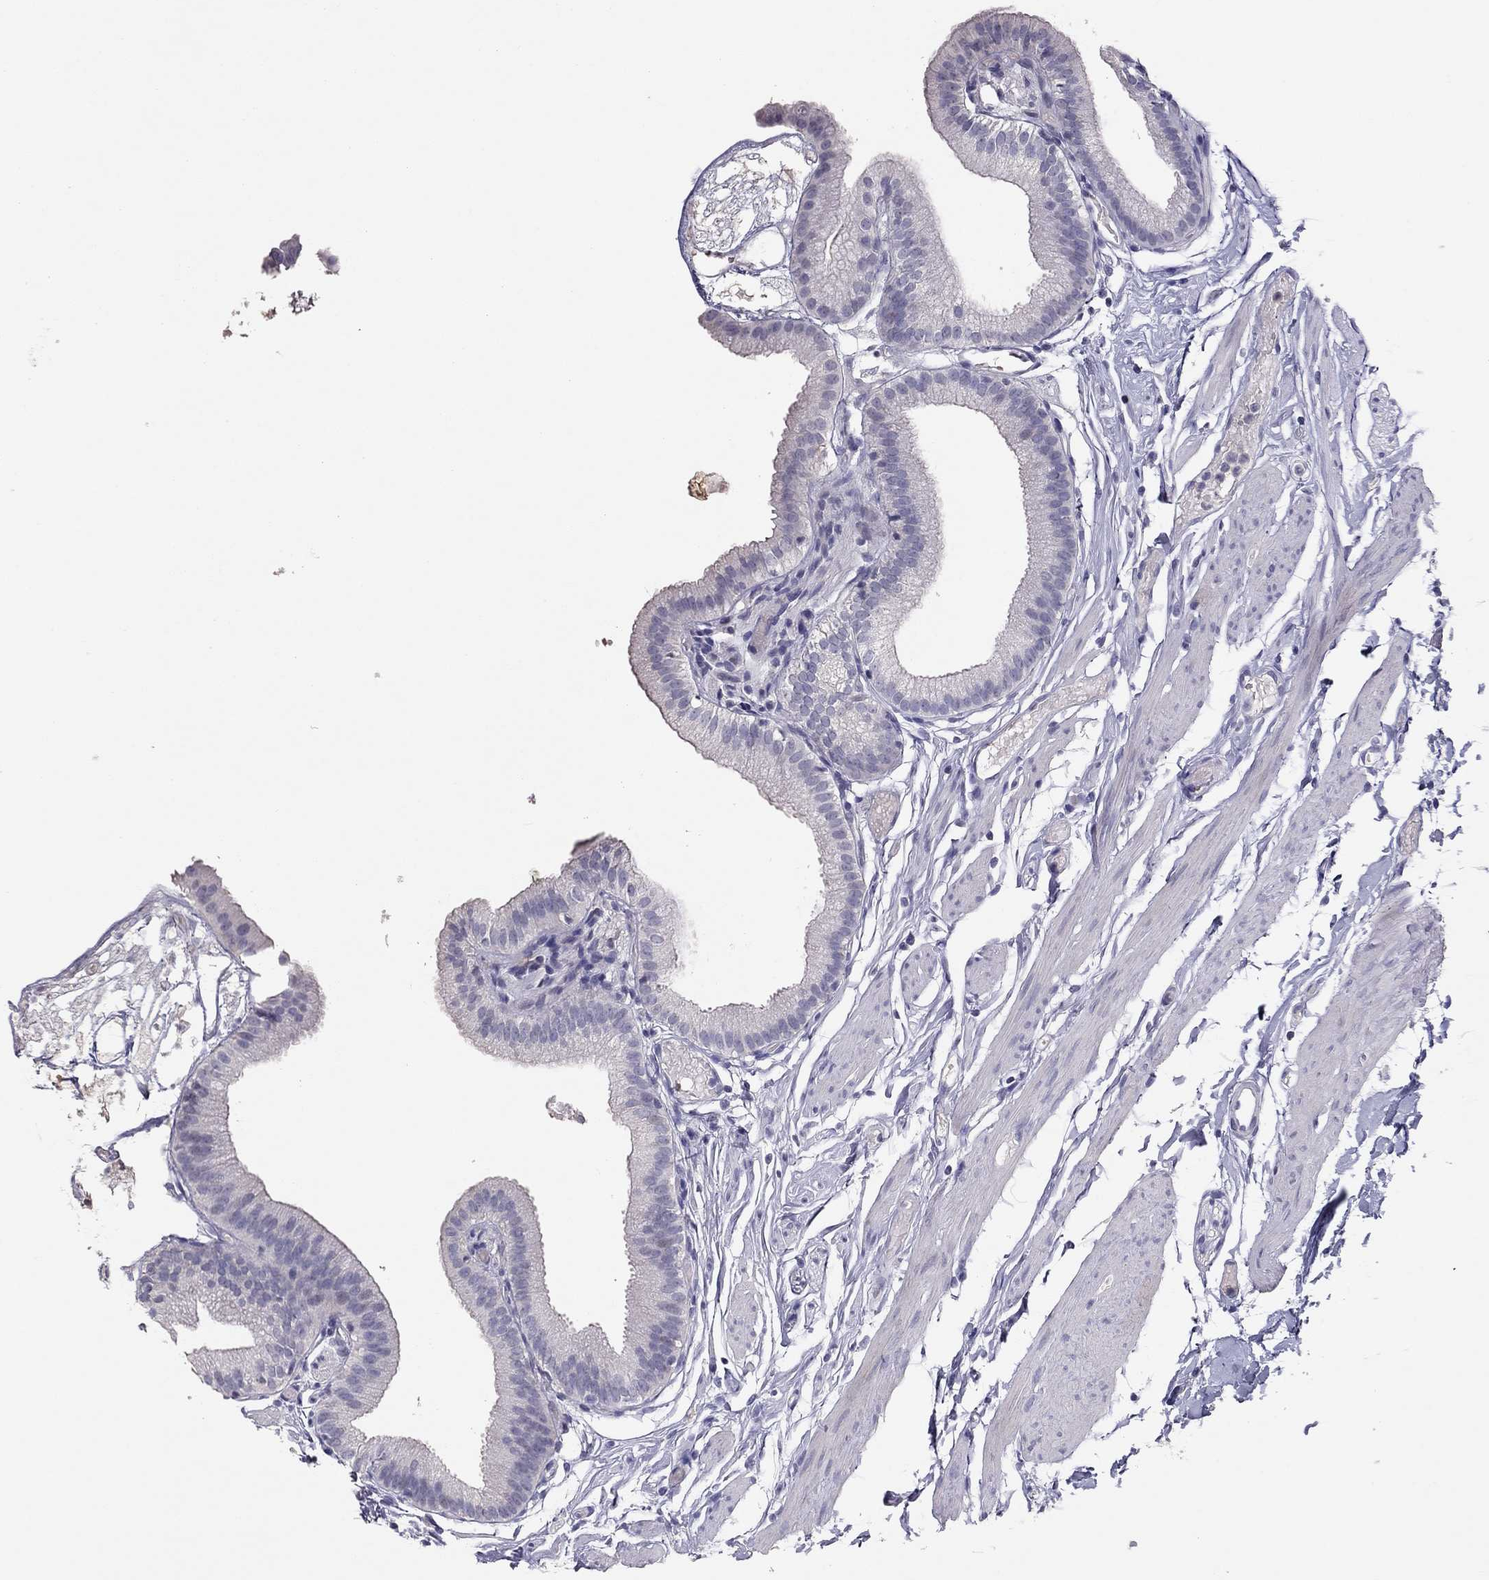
{"staining": {"intensity": "negative", "quantity": "none", "location": "none"}, "tissue": "gallbladder", "cell_type": "Glandular cells", "image_type": "normal", "snomed": [{"axis": "morphology", "description": "Normal tissue, NOS"}, {"axis": "topography", "description": "Gallbladder"}], "caption": "The immunohistochemistry (IHC) micrograph has no significant expression in glandular cells of gallbladder.", "gene": "ADORA2A", "patient": {"sex": "female", "age": 45}}